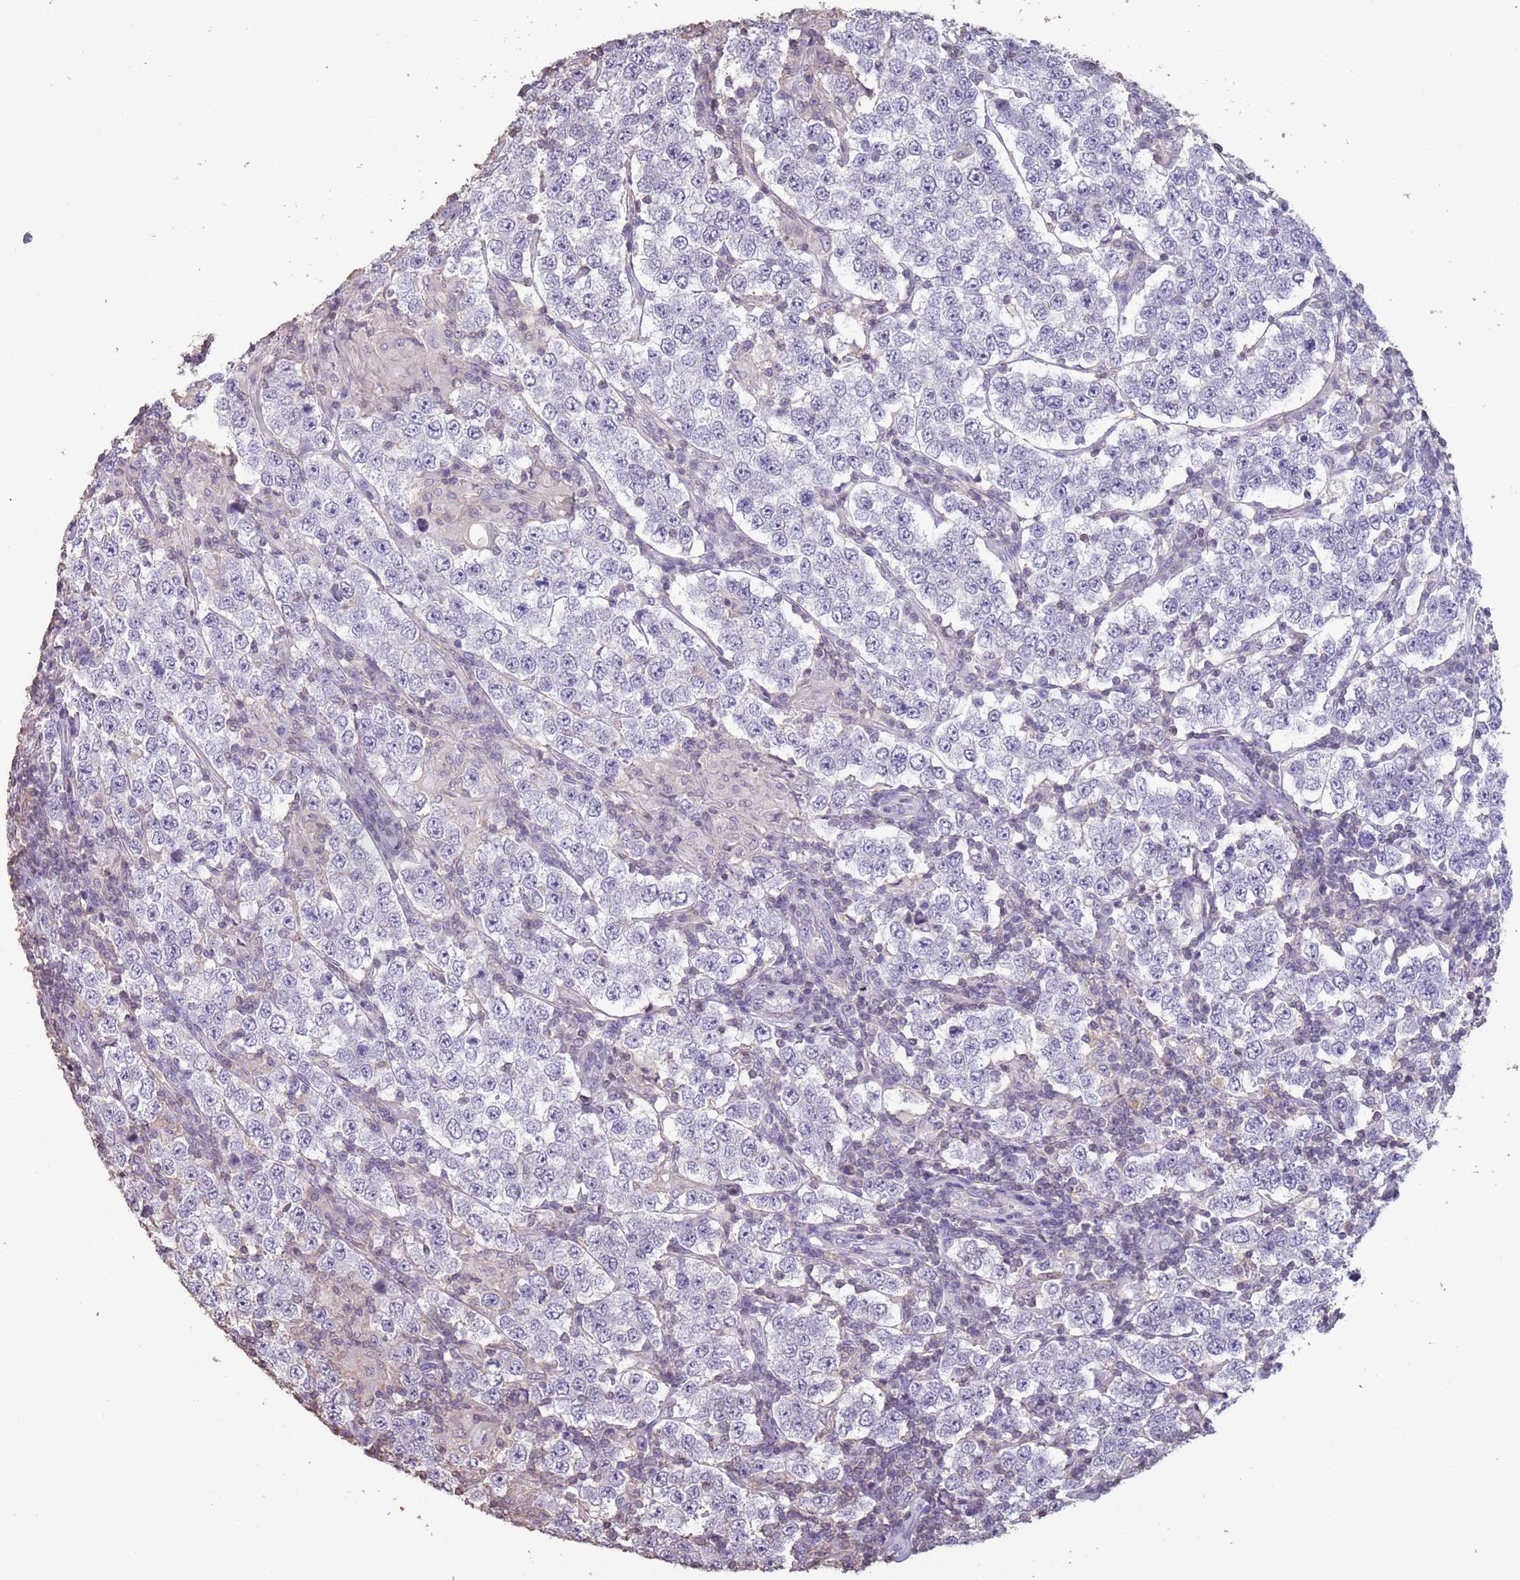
{"staining": {"intensity": "negative", "quantity": "none", "location": "none"}, "tissue": "testis cancer", "cell_type": "Tumor cells", "image_type": "cancer", "snomed": [{"axis": "morphology", "description": "Normal tissue, NOS"}, {"axis": "morphology", "description": "Urothelial carcinoma, High grade"}, {"axis": "morphology", "description": "Seminoma, NOS"}, {"axis": "morphology", "description": "Carcinoma, Embryonal, NOS"}, {"axis": "topography", "description": "Urinary bladder"}, {"axis": "topography", "description": "Testis"}], "caption": "Tumor cells are negative for brown protein staining in testis cancer (urothelial carcinoma (high-grade)). Brightfield microscopy of immunohistochemistry (IHC) stained with DAB (3,3'-diaminobenzidine) (brown) and hematoxylin (blue), captured at high magnification.", "gene": "SUN5", "patient": {"sex": "male", "age": 41}}